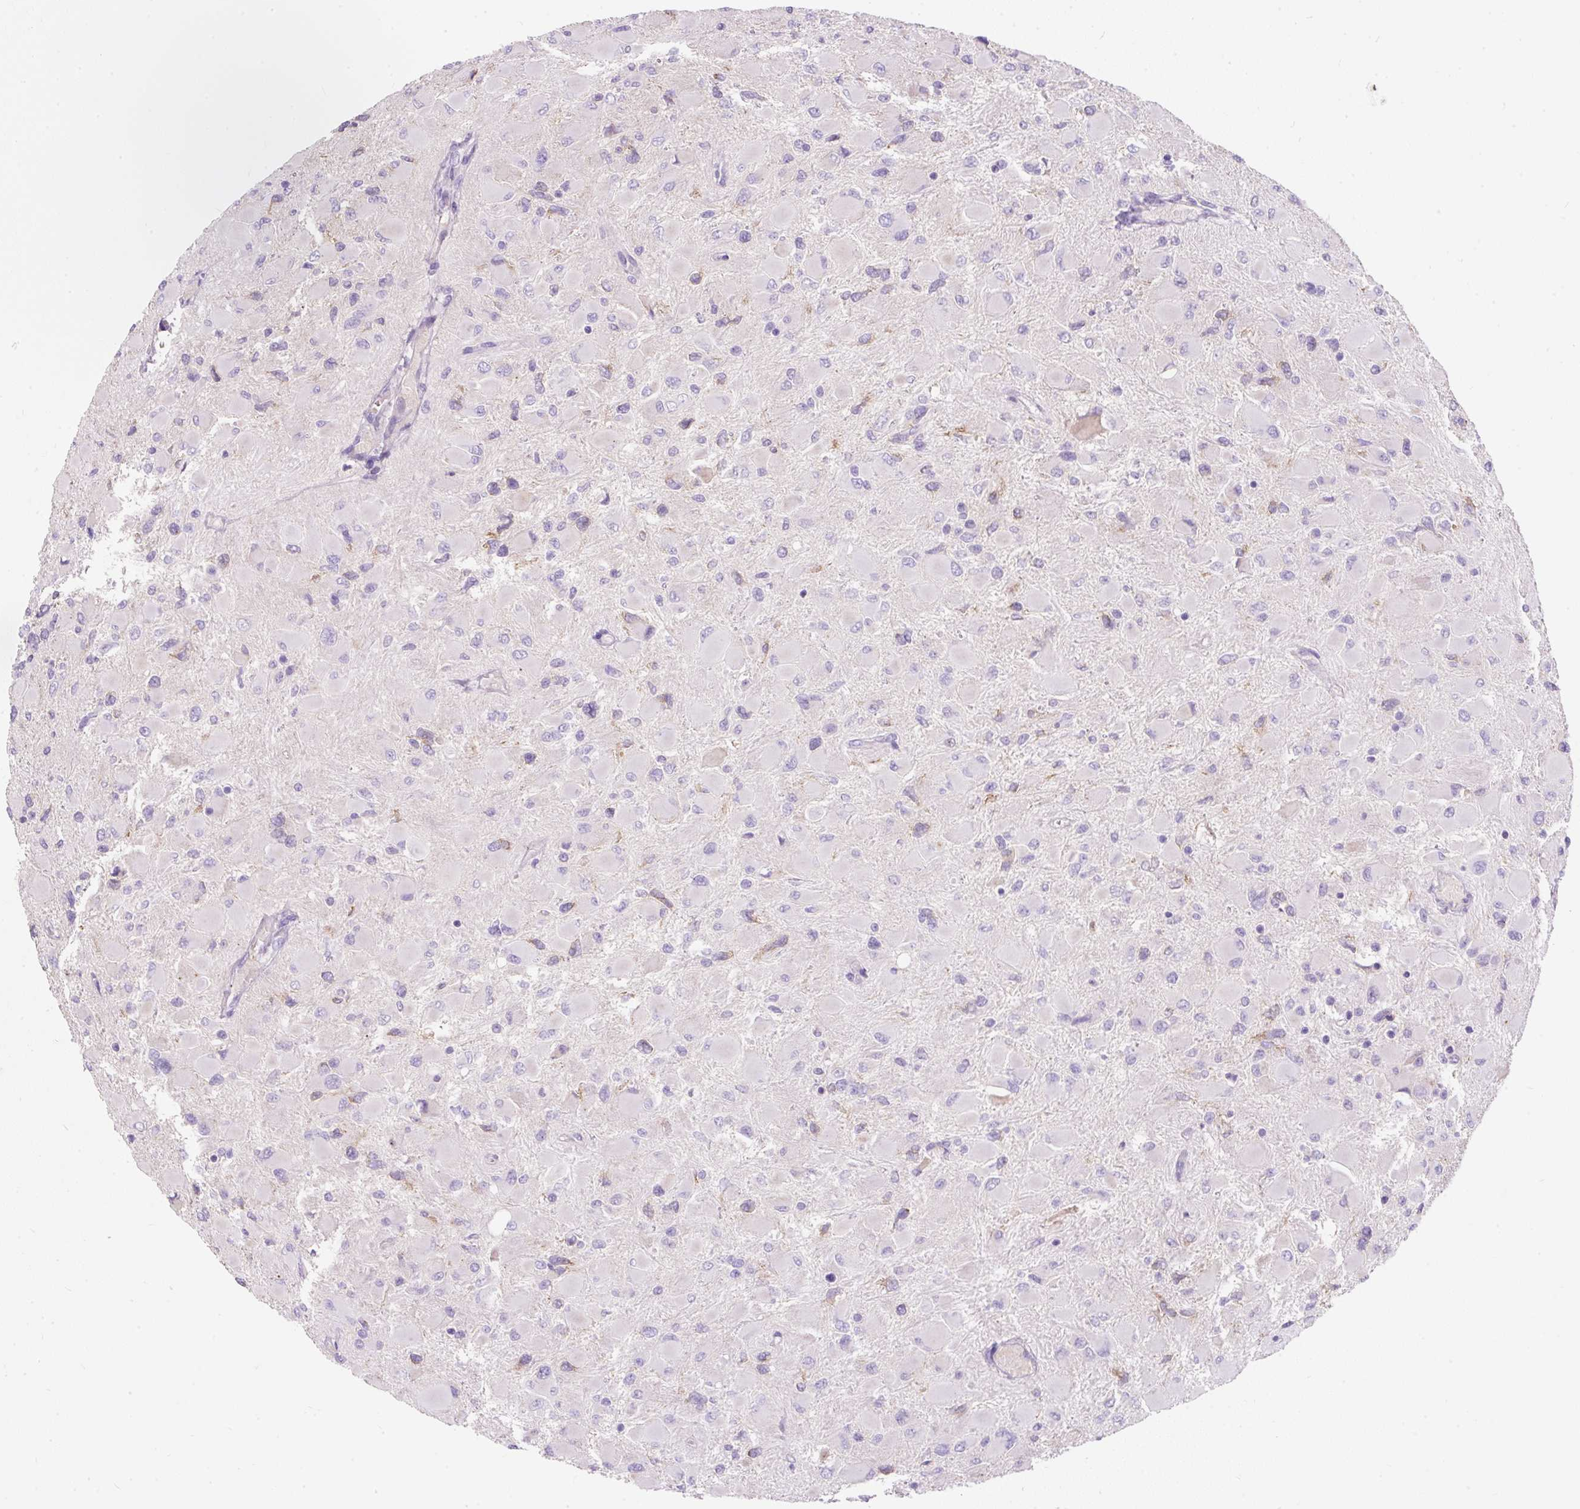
{"staining": {"intensity": "negative", "quantity": "none", "location": "none"}, "tissue": "glioma", "cell_type": "Tumor cells", "image_type": "cancer", "snomed": [{"axis": "morphology", "description": "Glioma, malignant, High grade"}, {"axis": "topography", "description": "Cerebral cortex"}], "caption": "There is no significant positivity in tumor cells of glioma. (DAB IHC, high magnification).", "gene": "SUSD5", "patient": {"sex": "female", "age": 36}}